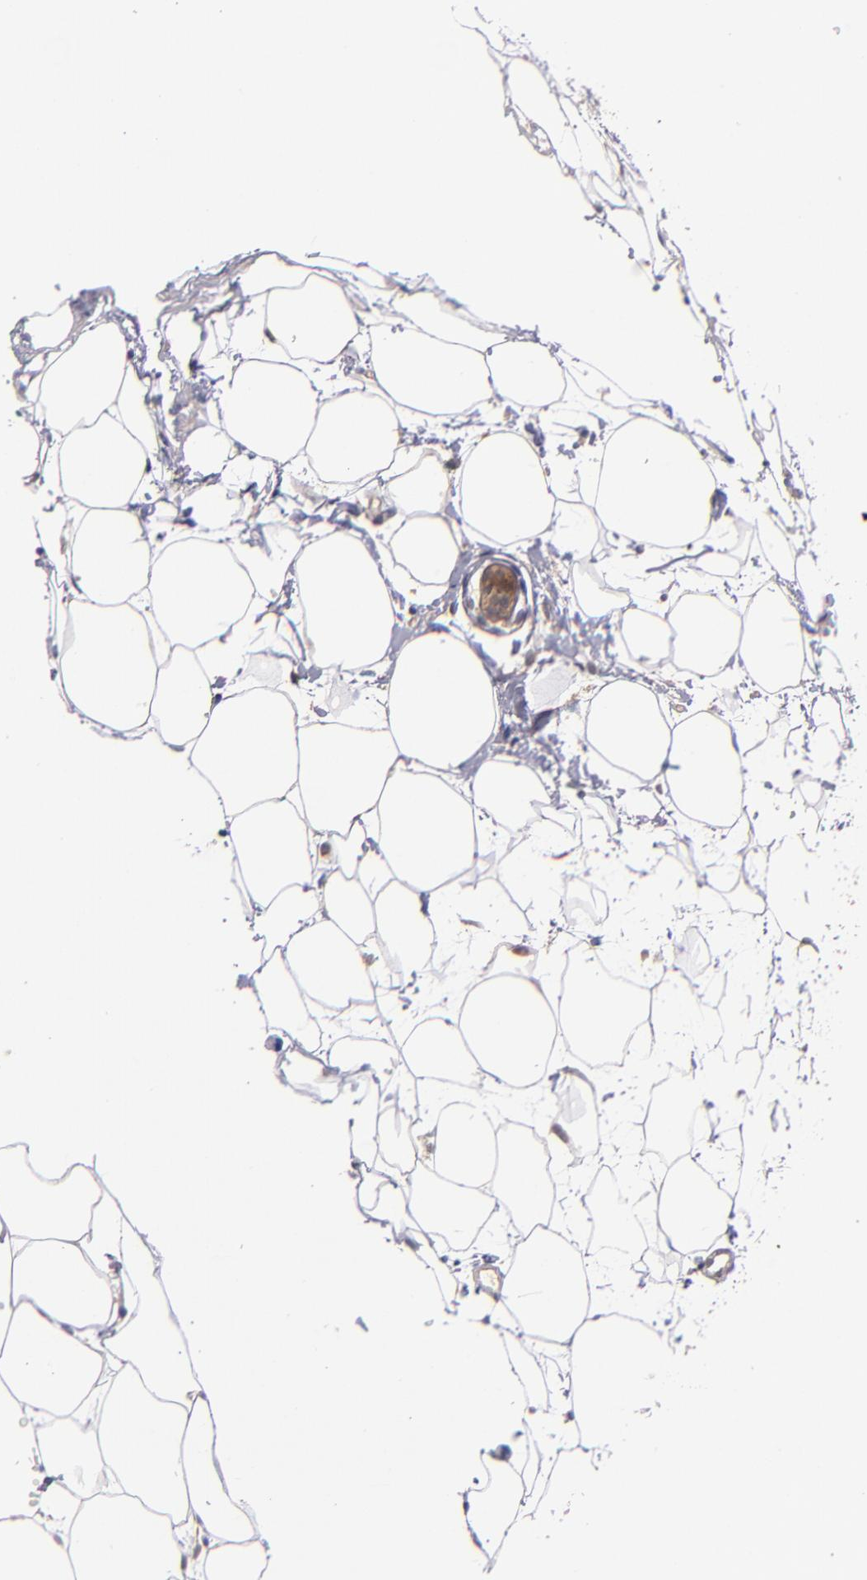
{"staining": {"intensity": "negative", "quantity": "none", "location": "none"}, "tissue": "adipose tissue", "cell_type": "Adipocytes", "image_type": "normal", "snomed": [{"axis": "morphology", "description": "Normal tissue, NOS"}, {"axis": "topography", "description": "Breast"}], "caption": "Immunohistochemistry (IHC) photomicrograph of benign adipose tissue: adipose tissue stained with DAB (3,3'-diaminobenzidine) reveals no significant protein staining in adipocytes.", "gene": "TTLL12", "patient": {"sex": "female", "age": 22}}